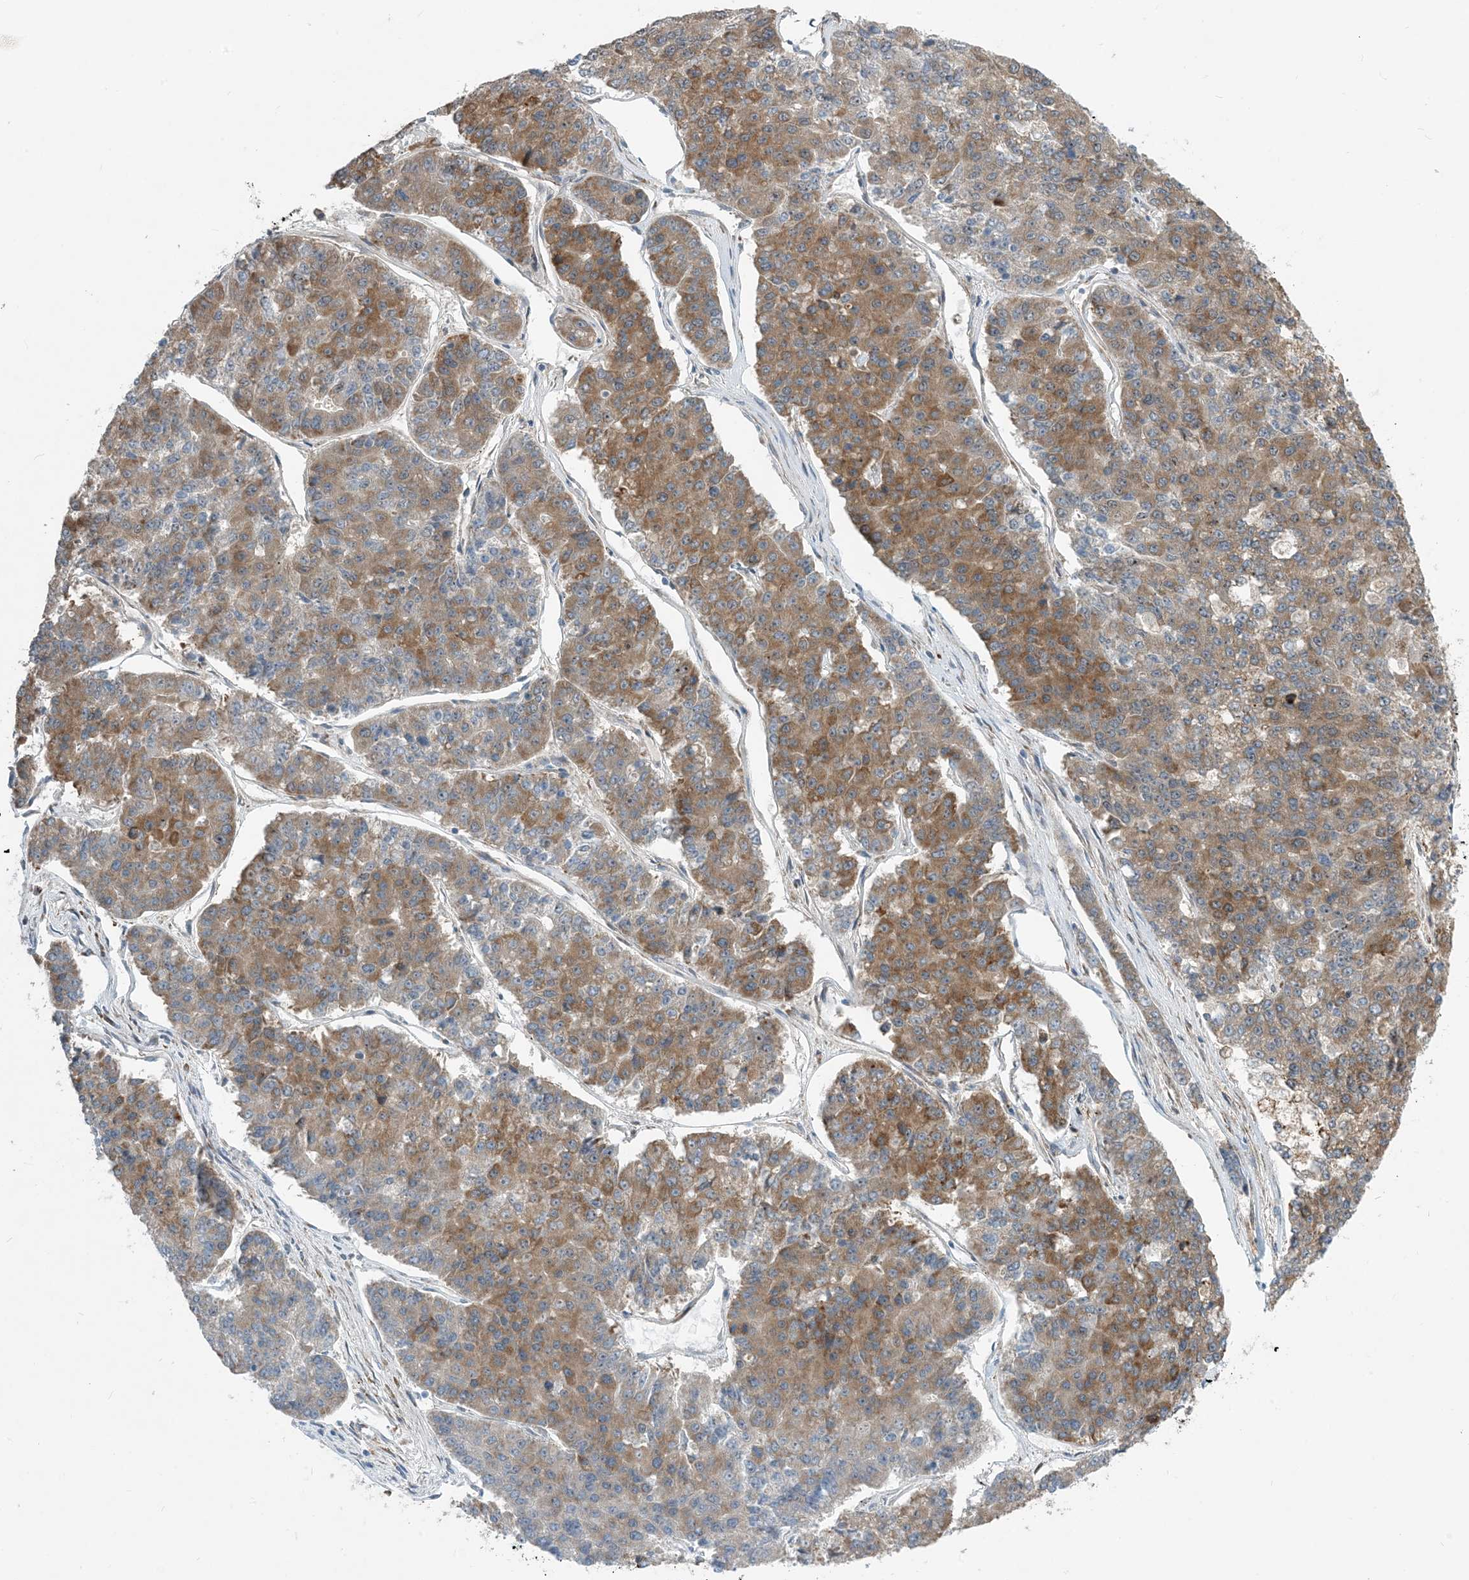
{"staining": {"intensity": "moderate", "quantity": ">75%", "location": "cytoplasmic/membranous"}, "tissue": "pancreatic cancer", "cell_type": "Tumor cells", "image_type": "cancer", "snomed": [{"axis": "morphology", "description": "Adenocarcinoma, NOS"}, {"axis": "topography", "description": "Pancreas"}], "caption": "Pancreatic cancer stained with IHC demonstrates moderate cytoplasmic/membranous expression in approximately >75% of tumor cells.", "gene": "PHOSPHO2", "patient": {"sex": "male", "age": 50}}